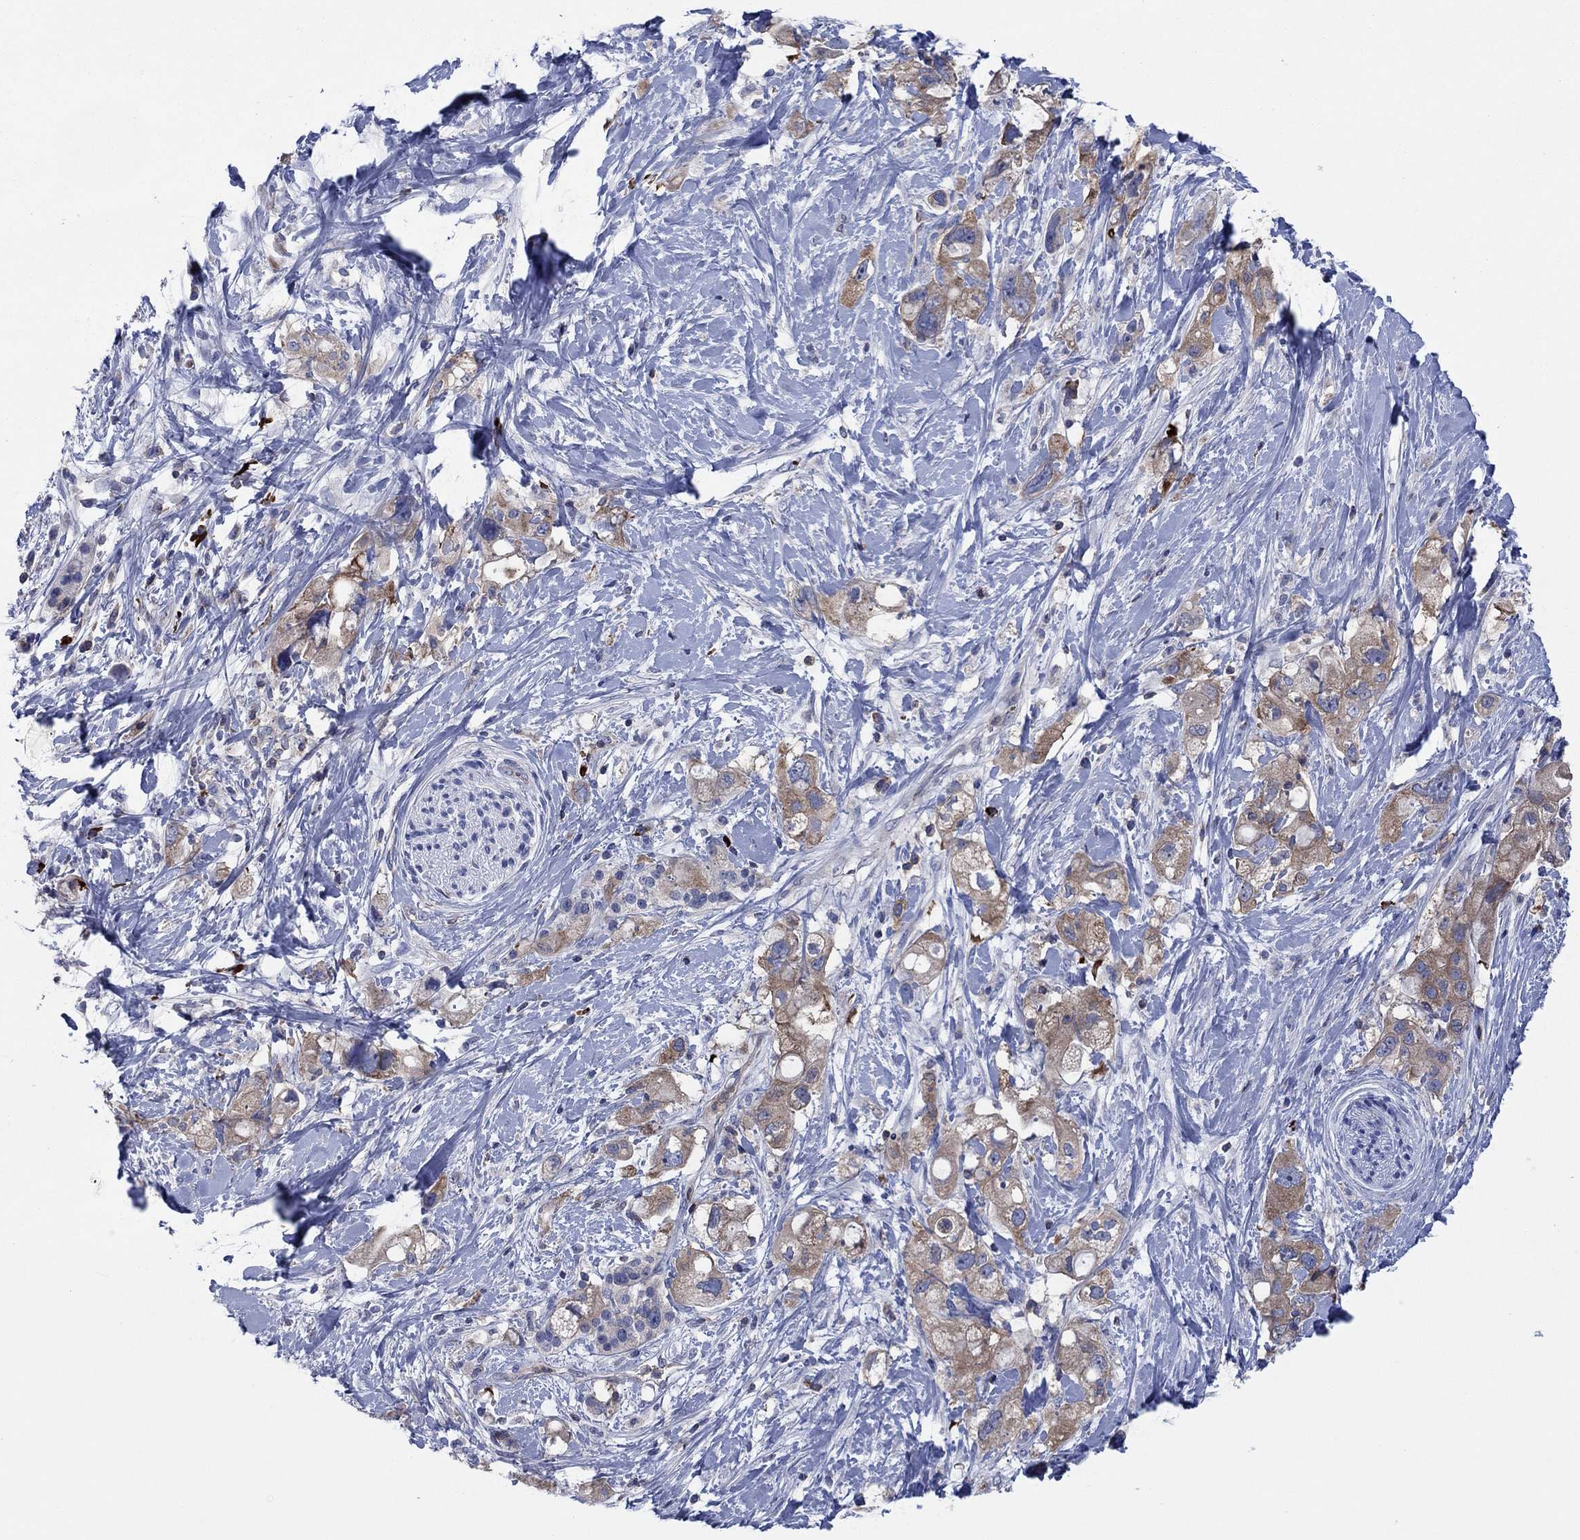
{"staining": {"intensity": "weak", "quantity": ">75%", "location": "cytoplasmic/membranous"}, "tissue": "pancreatic cancer", "cell_type": "Tumor cells", "image_type": "cancer", "snomed": [{"axis": "morphology", "description": "Adenocarcinoma, NOS"}, {"axis": "topography", "description": "Pancreas"}], "caption": "Pancreatic cancer stained with a protein marker shows weak staining in tumor cells.", "gene": "PVR", "patient": {"sex": "female", "age": 56}}